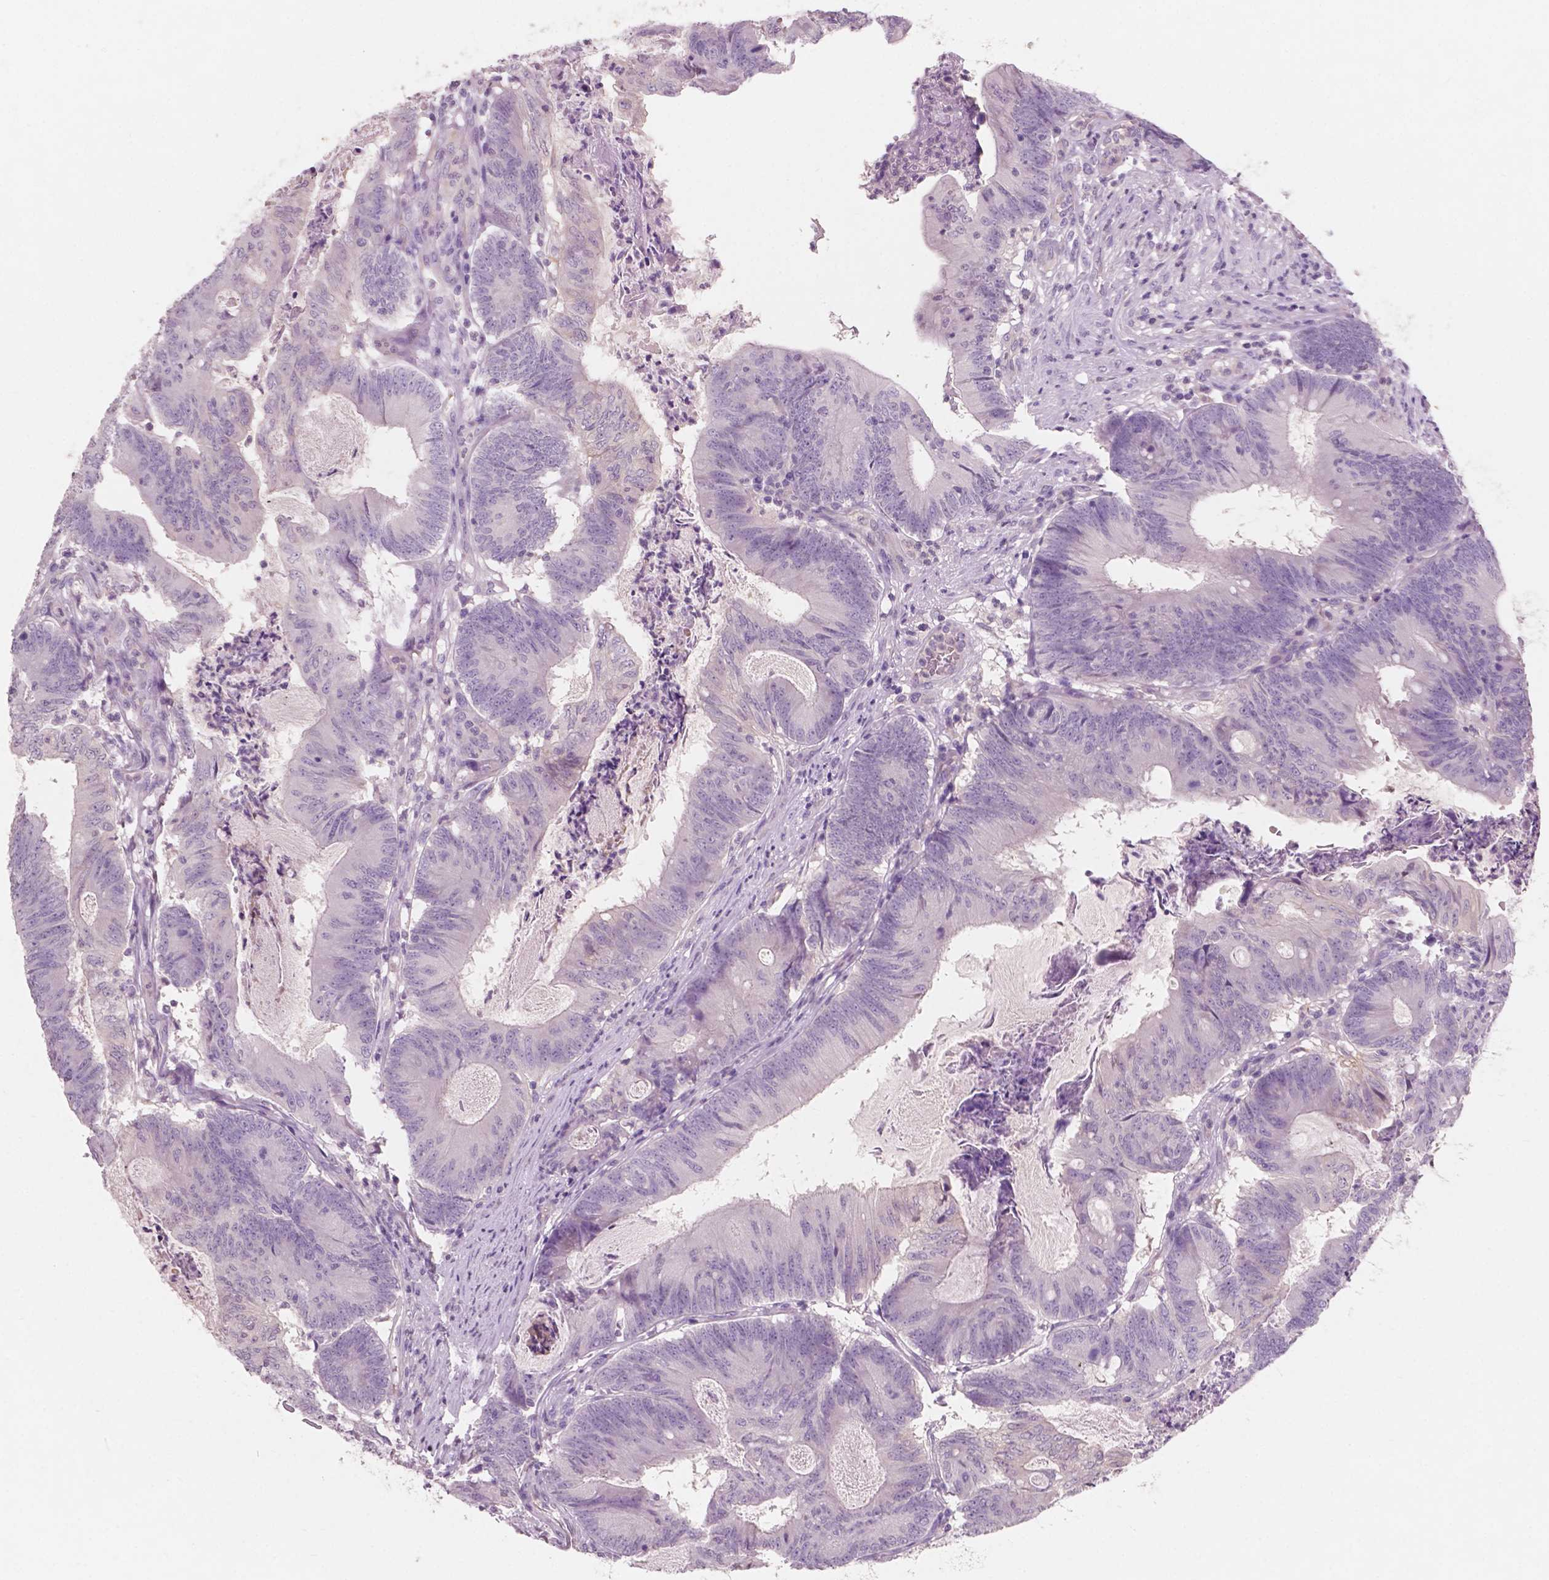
{"staining": {"intensity": "negative", "quantity": "none", "location": "none"}, "tissue": "colorectal cancer", "cell_type": "Tumor cells", "image_type": "cancer", "snomed": [{"axis": "morphology", "description": "Adenocarcinoma, NOS"}, {"axis": "topography", "description": "Colon"}], "caption": "The immunohistochemistry (IHC) image has no significant staining in tumor cells of colorectal cancer (adenocarcinoma) tissue.", "gene": "AWAT1", "patient": {"sex": "female", "age": 70}}